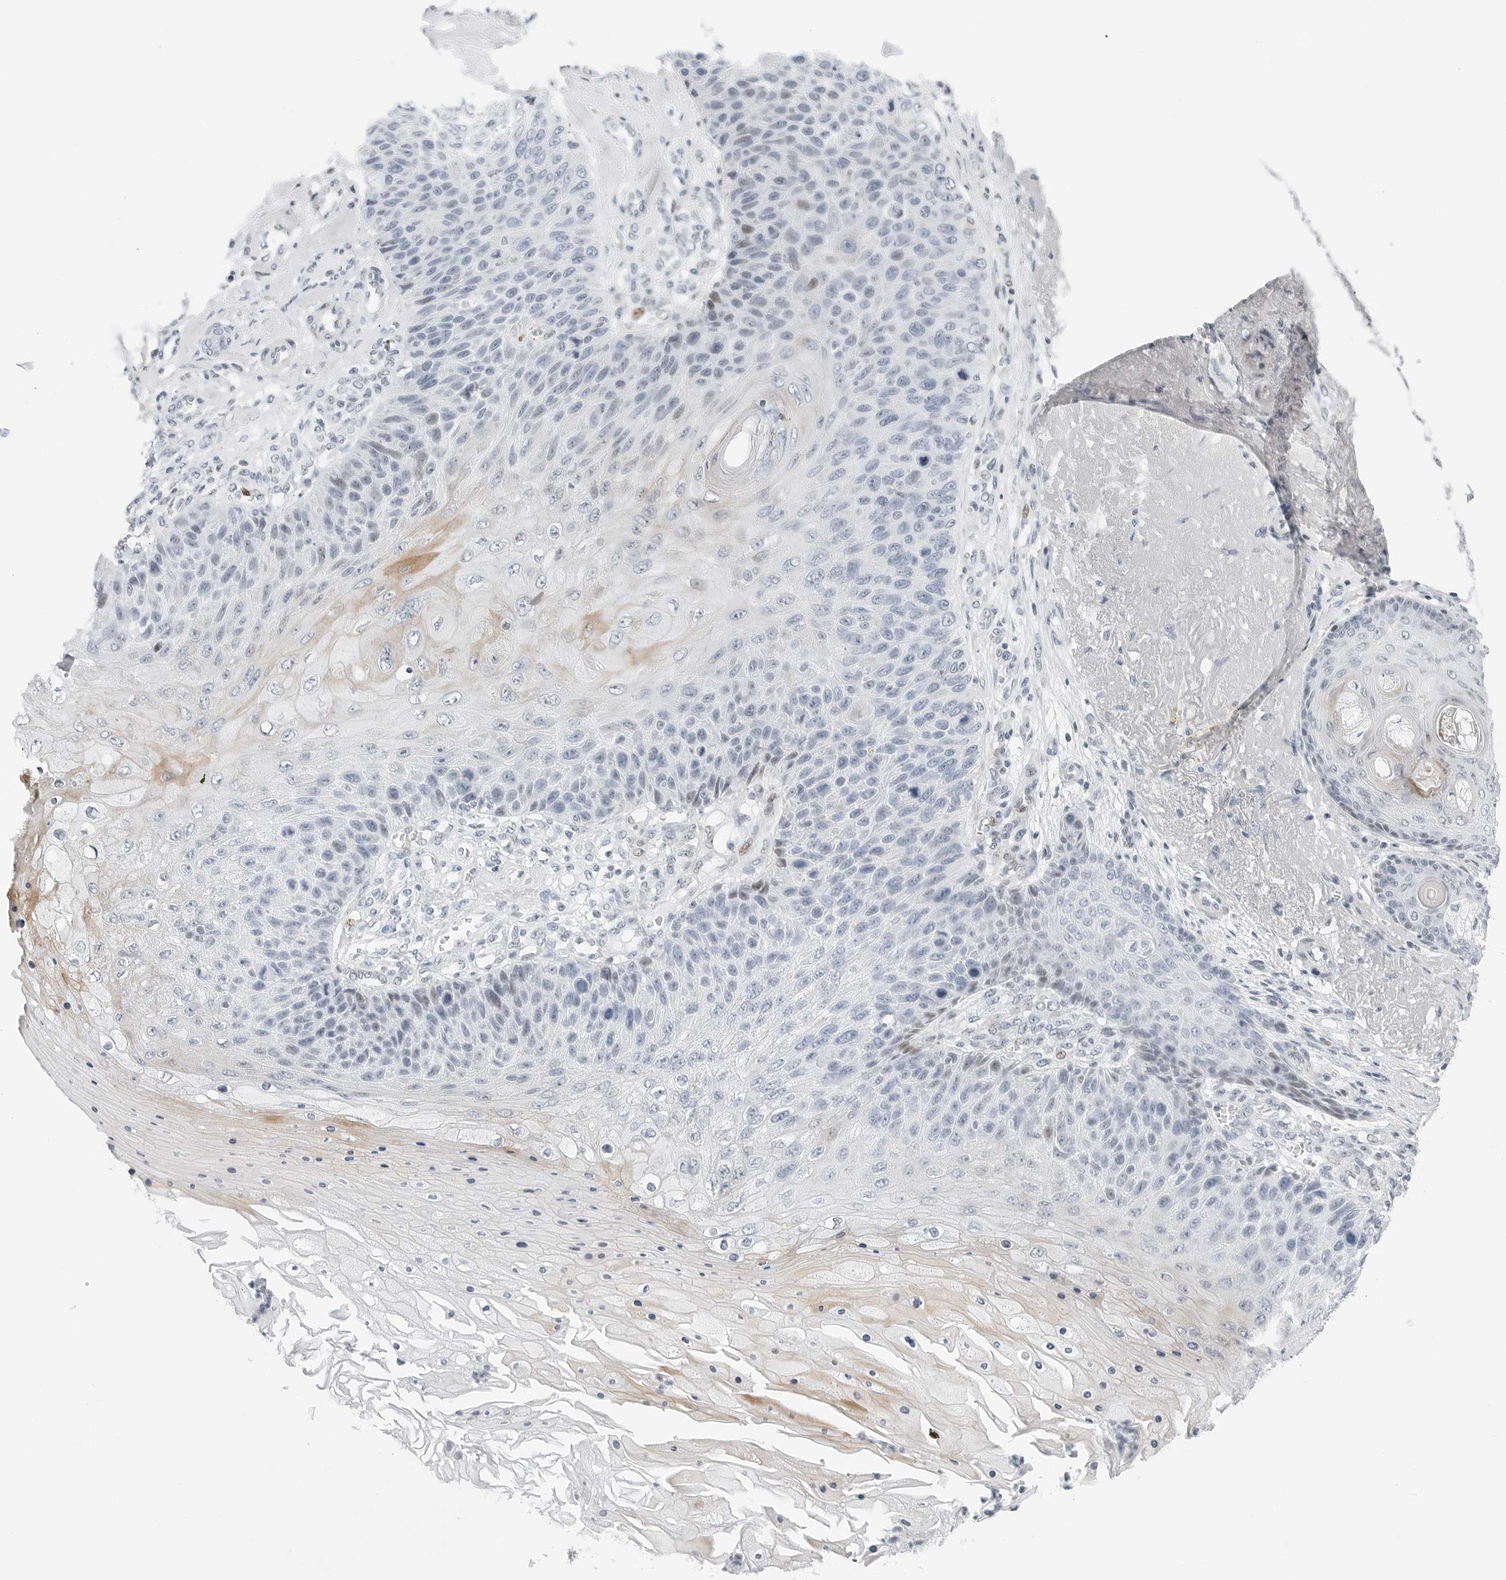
{"staining": {"intensity": "weak", "quantity": "<25%", "location": "cytoplasmic/membranous,nuclear"}, "tissue": "skin cancer", "cell_type": "Tumor cells", "image_type": "cancer", "snomed": [{"axis": "morphology", "description": "Squamous cell carcinoma, NOS"}, {"axis": "topography", "description": "Skin"}], "caption": "A photomicrograph of skin cancer stained for a protein shows no brown staining in tumor cells.", "gene": "NTMT2", "patient": {"sex": "female", "age": 88}}